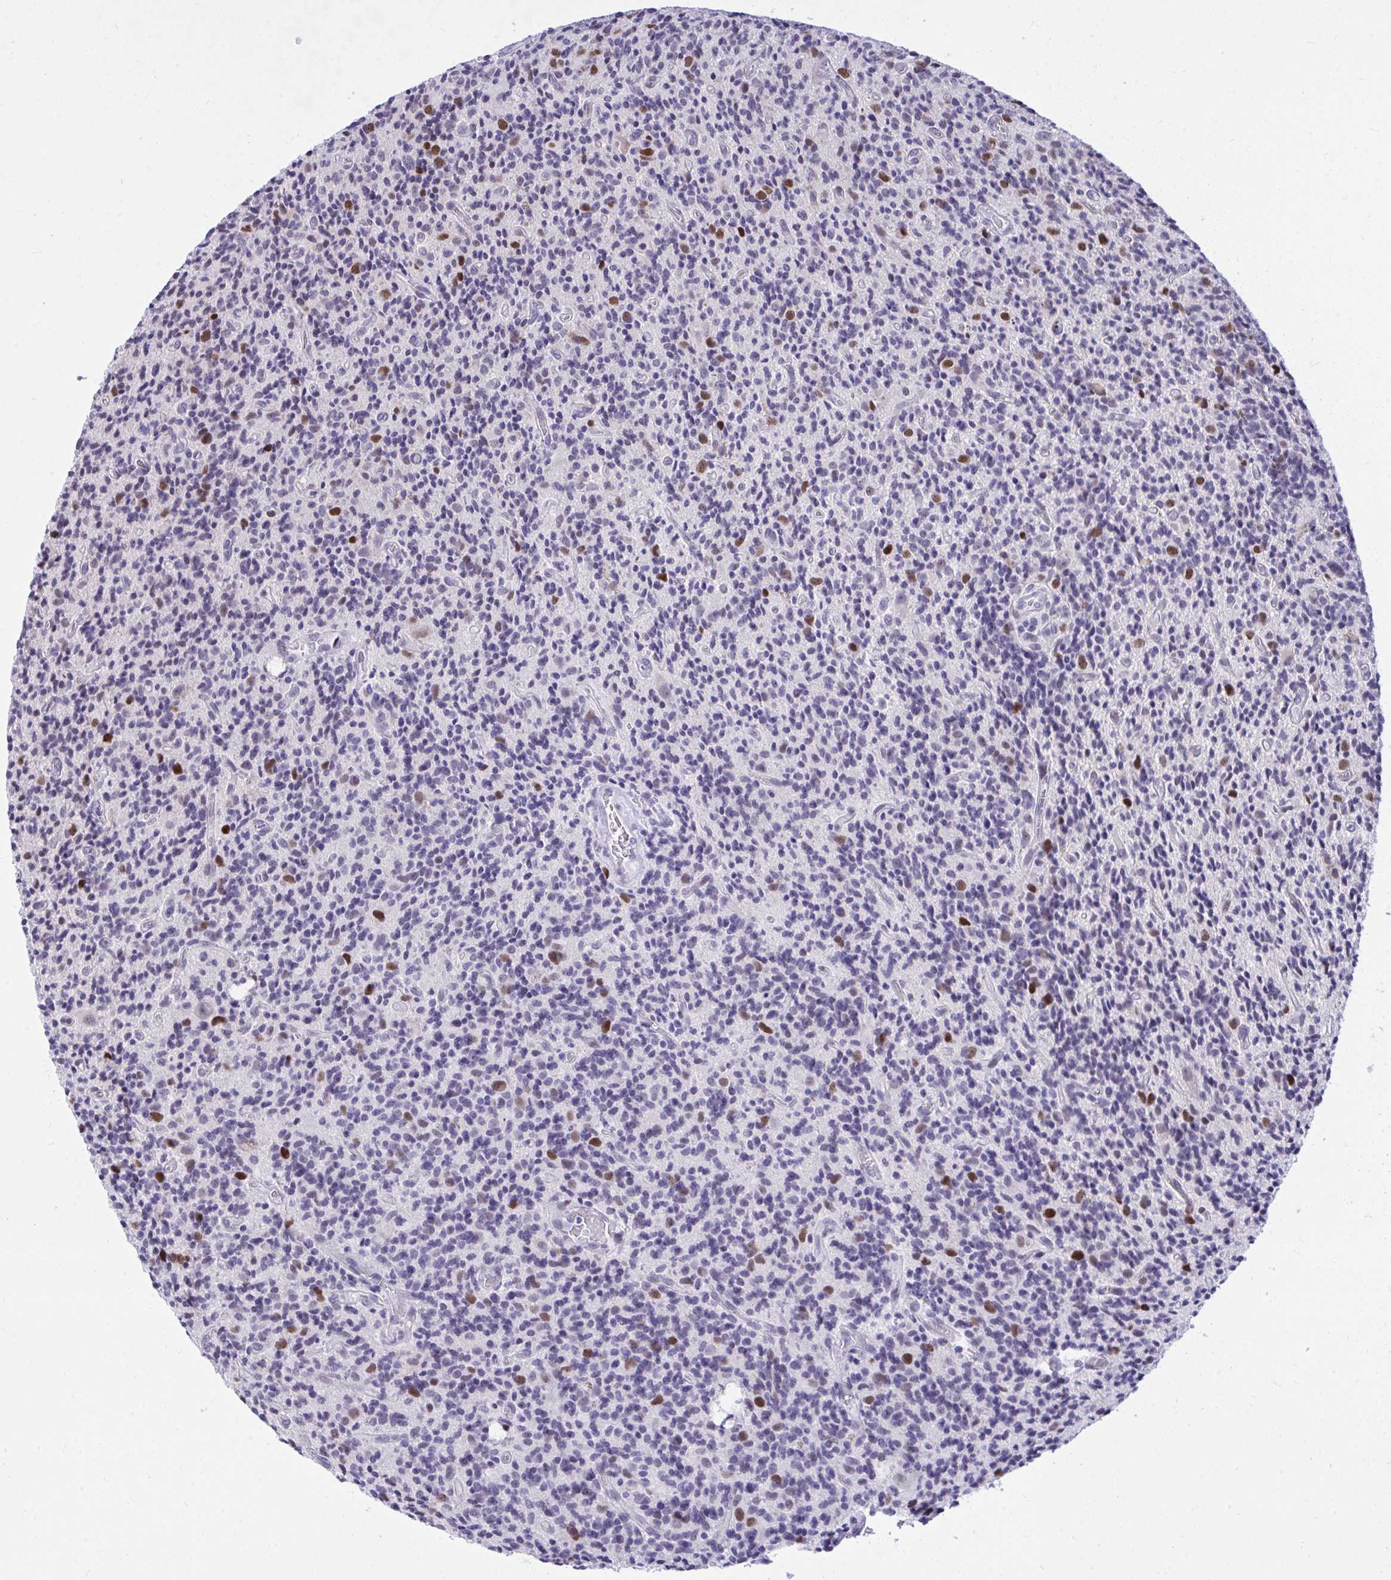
{"staining": {"intensity": "strong", "quantity": "25%-75%", "location": "nuclear"}, "tissue": "glioma", "cell_type": "Tumor cells", "image_type": "cancer", "snomed": [{"axis": "morphology", "description": "Glioma, malignant, High grade"}, {"axis": "topography", "description": "Brain"}], "caption": "Human glioma stained with a protein marker reveals strong staining in tumor cells.", "gene": "C1QL2", "patient": {"sex": "male", "age": 76}}